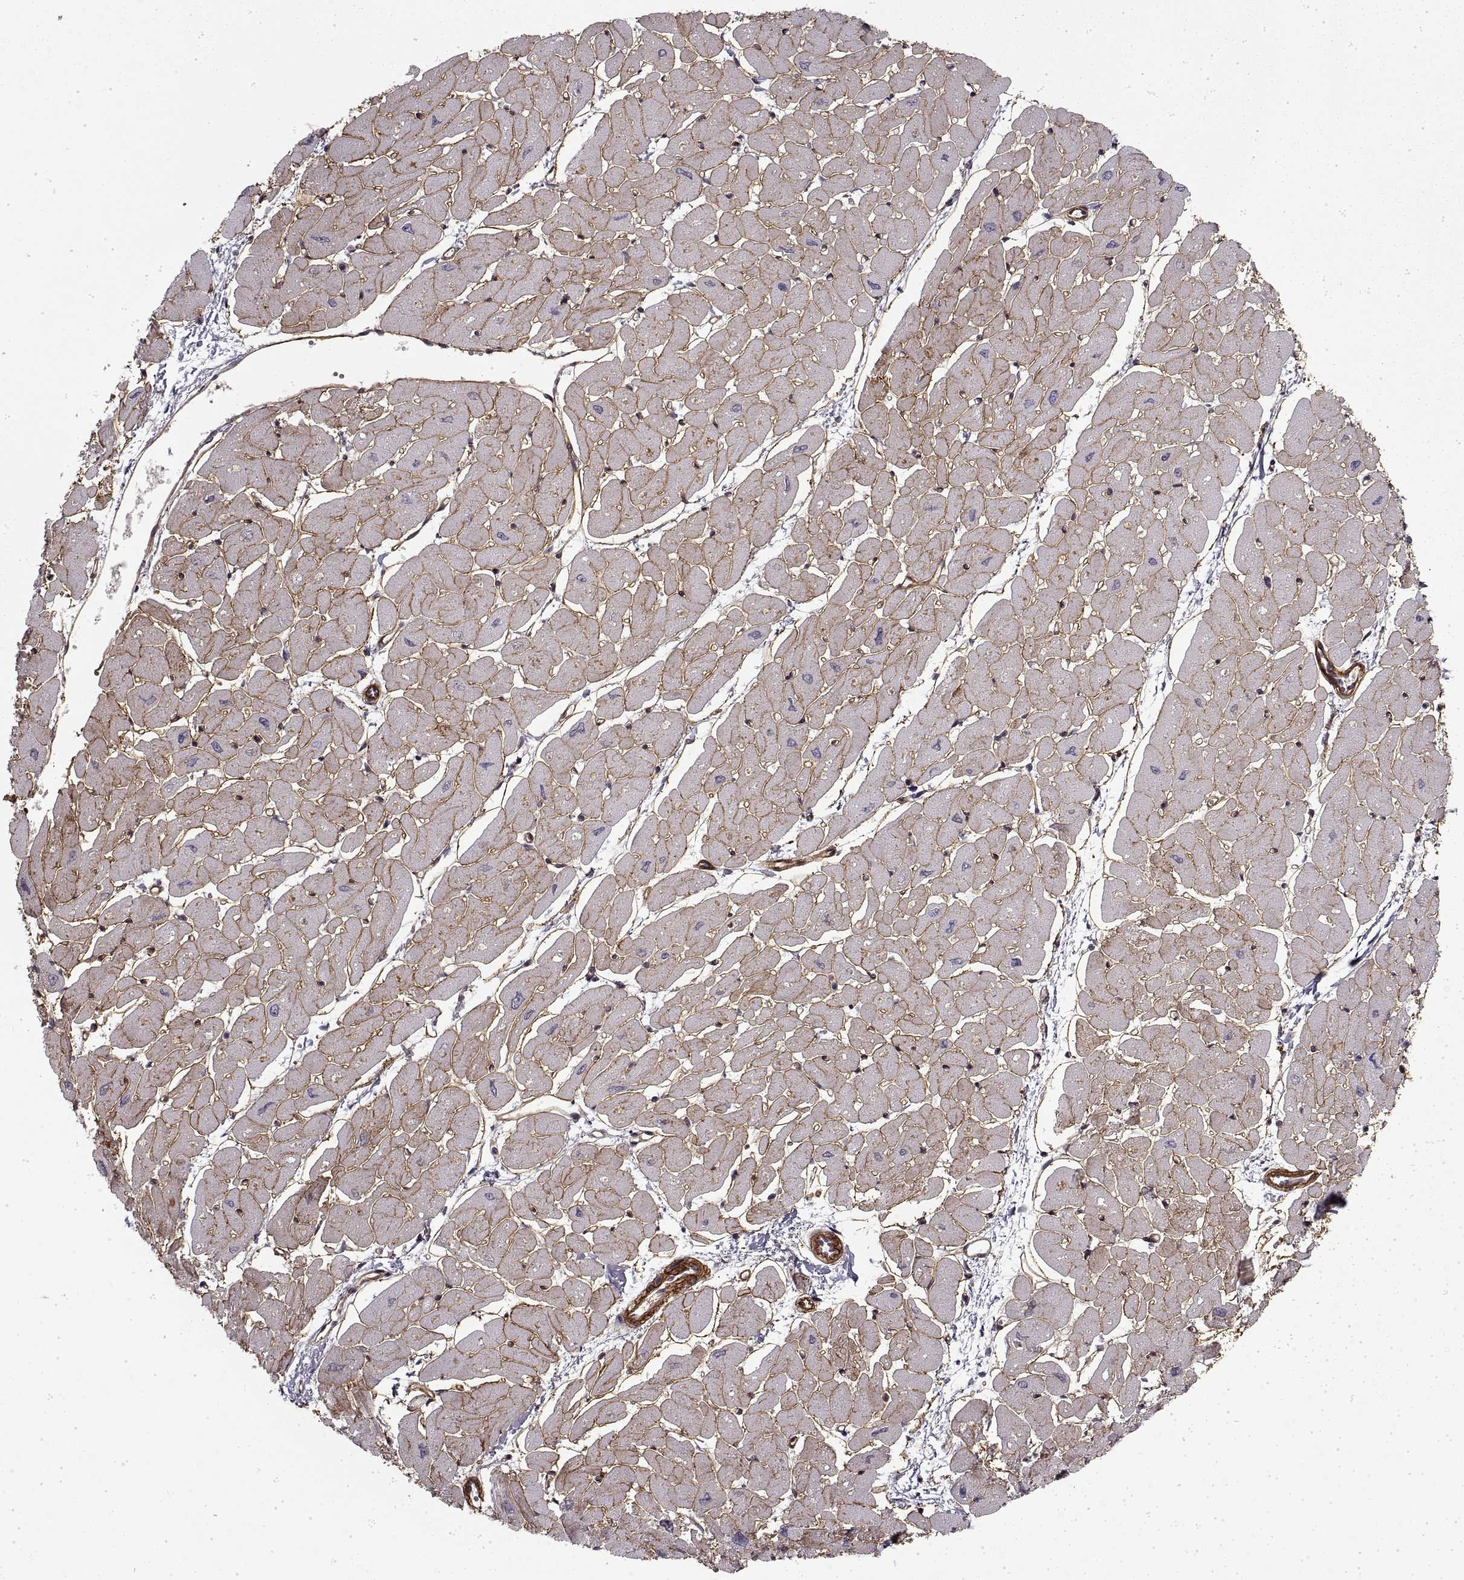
{"staining": {"intensity": "moderate", "quantity": ">75%", "location": "cytoplasmic/membranous"}, "tissue": "heart muscle", "cell_type": "Cardiomyocytes", "image_type": "normal", "snomed": [{"axis": "morphology", "description": "Normal tissue, NOS"}, {"axis": "topography", "description": "Heart"}], "caption": "DAB immunohistochemical staining of normal human heart muscle reveals moderate cytoplasmic/membranous protein positivity in approximately >75% of cardiomyocytes.", "gene": "LAMB2", "patient": {"sex": "male", "age": 57}}